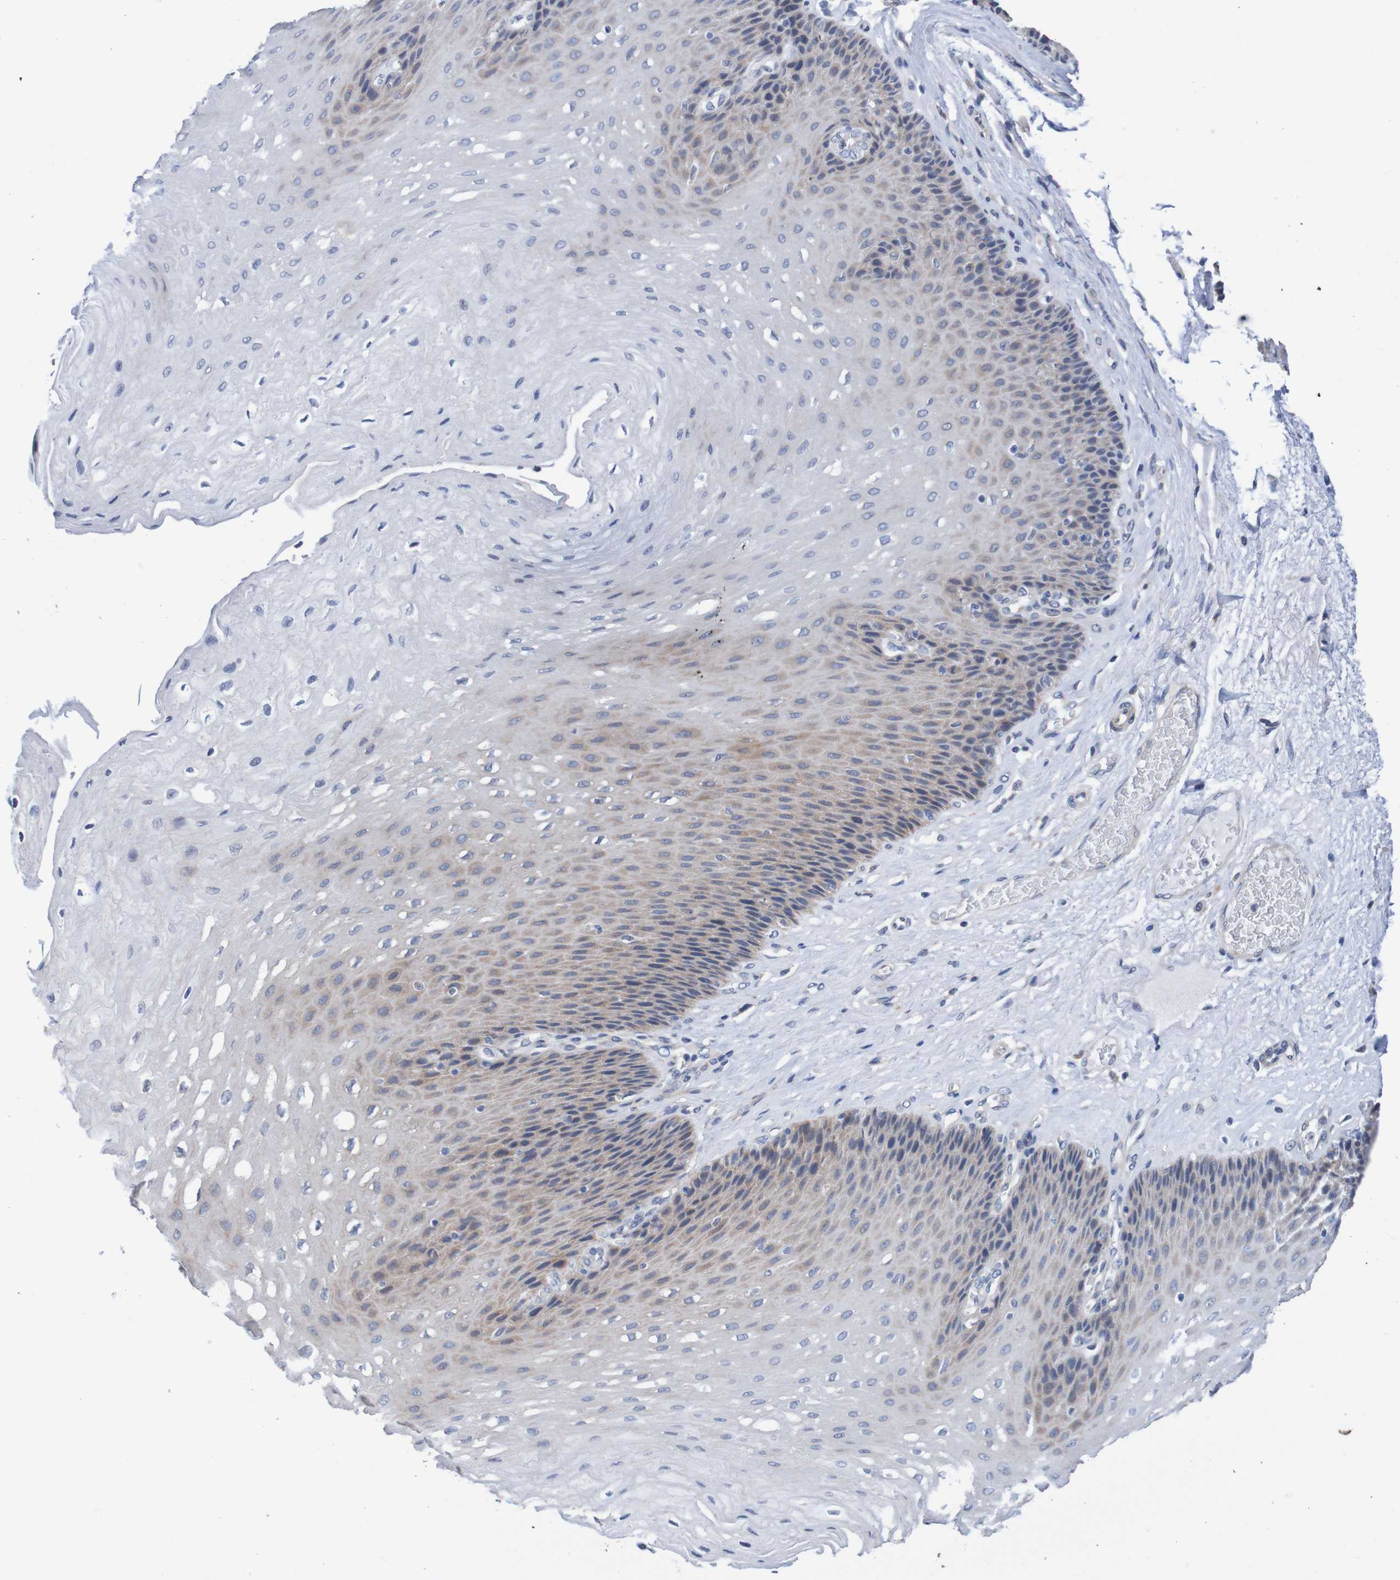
{"staining": {"intensity": "weak", "quantity": "25%-75%", "location": "cytoplasmic/membranous"}, "tissue": "esophagus", "cell_type": "Squamous epithelial cells", "image_type": "normal", "snomed": [{"axis": "morphology", "description": "Normal tissue, NOS"}, {"axis": "topography", "description": "Esophagus"}], "caption": "Protein staining demonstrates weak cytoplasmic/membranous staining in approximately 25%-75% of squamous epithelial cells in unremarkable esophagus.", "gene": "FIBP", "patient": {"sex": "female", "age": 72}}